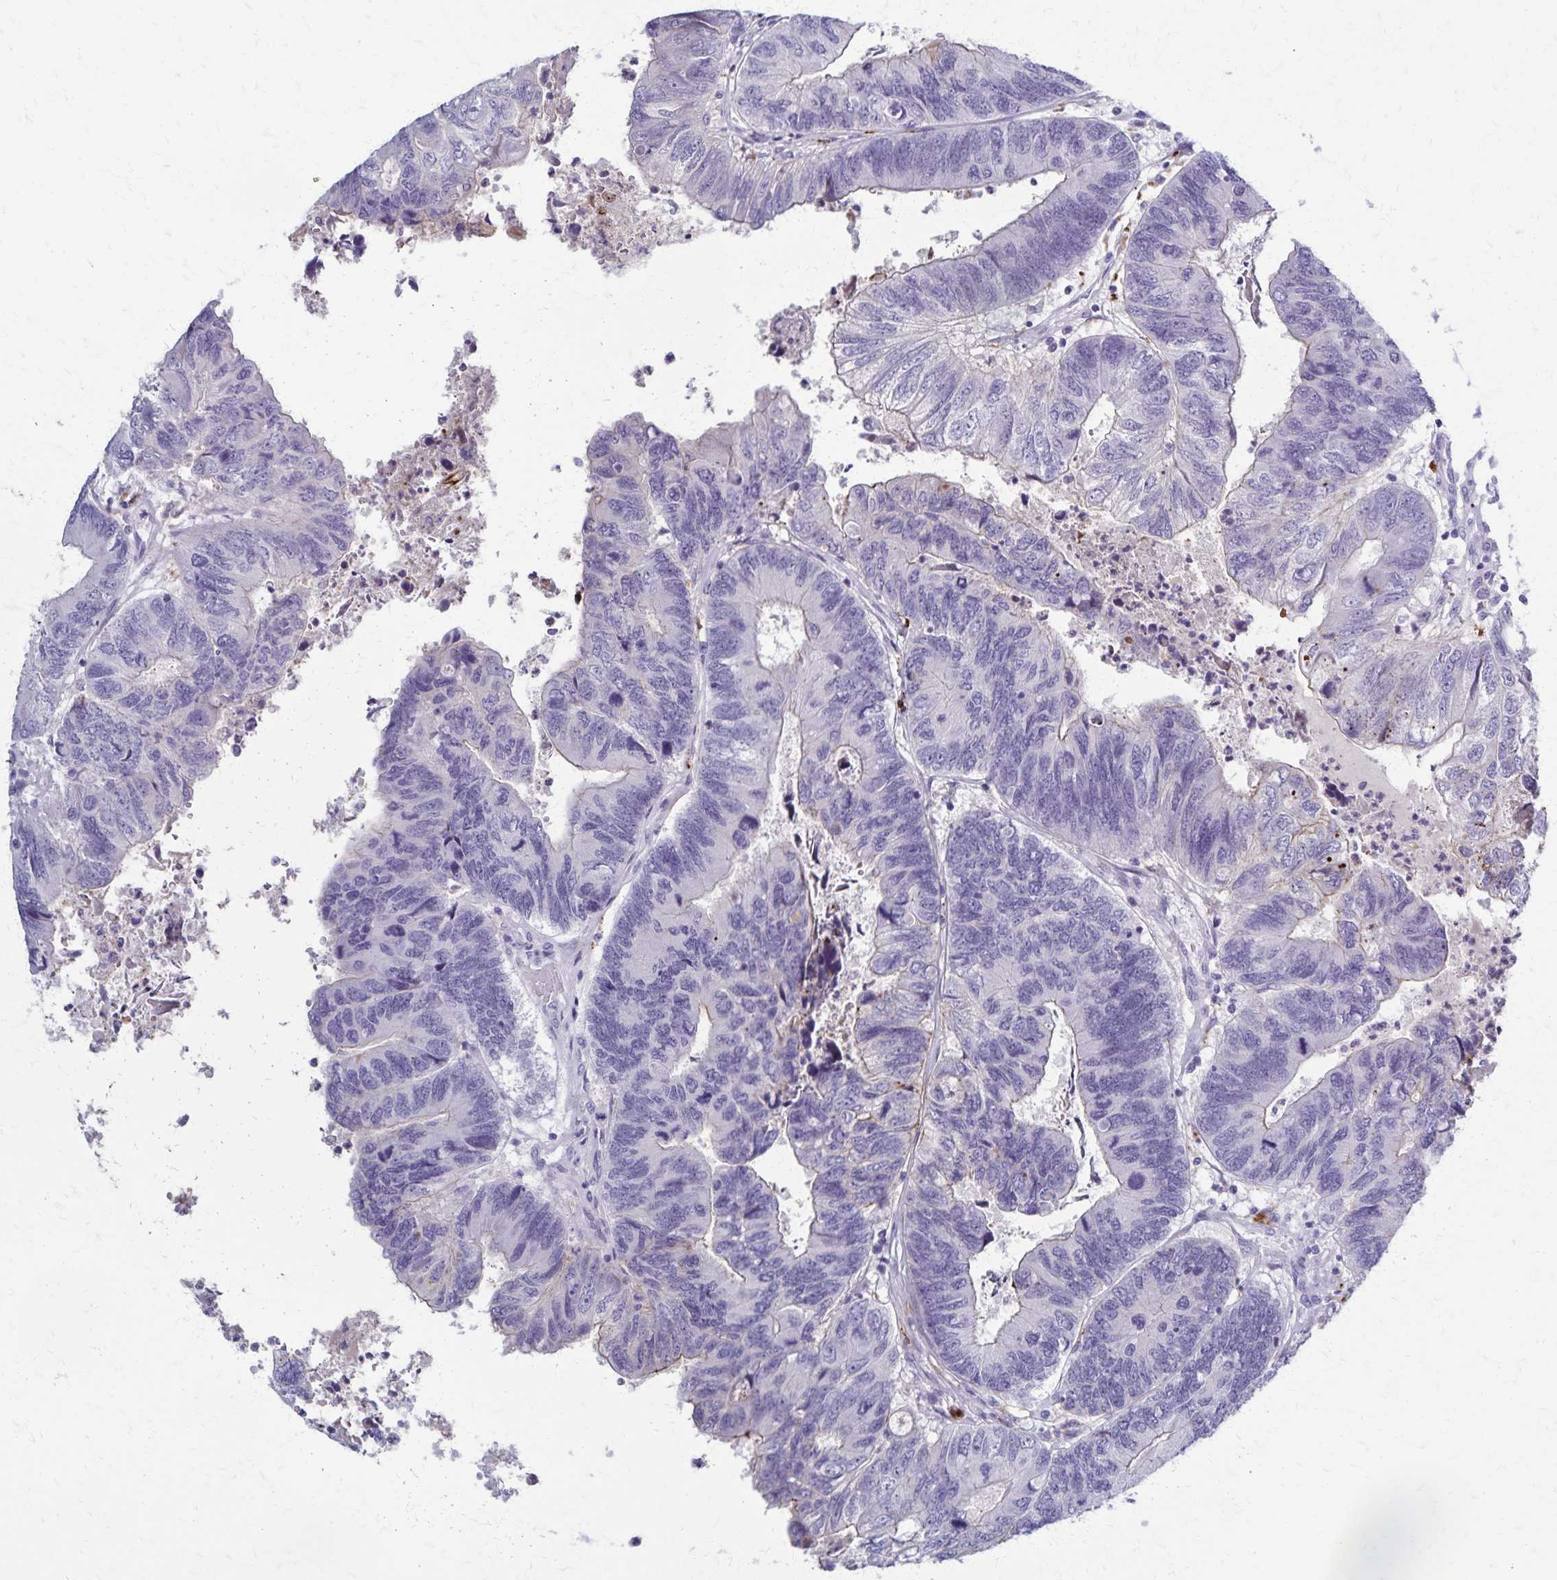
{"staining": {"intensity": "negative", "quantity": "none", "location": "none"}, "tissue": "colorectal cancer", "cell_type": "Tumor cells", "image_type": "cancer", "snomed": [{"axis": "morphology", "description": "Adenocarcinoma, NOS"}, {"axis": "topography", "description": "Colon"}], "caption": "This histopathology image is of colorectal cancer stained with immunohistochemistry to label a protein in brown with the nuclei are counter-stained blue. There is no staining in tumor cells. The staining was performed using DAB (3,3'-diaminobenzidine) to visualize the protein expression in brown, while the nuclei were stained in blue with hematoxylin (Magnification: 20x).", "gene": "TMEM60", "patient": {"sex": "female", "age": 67}}